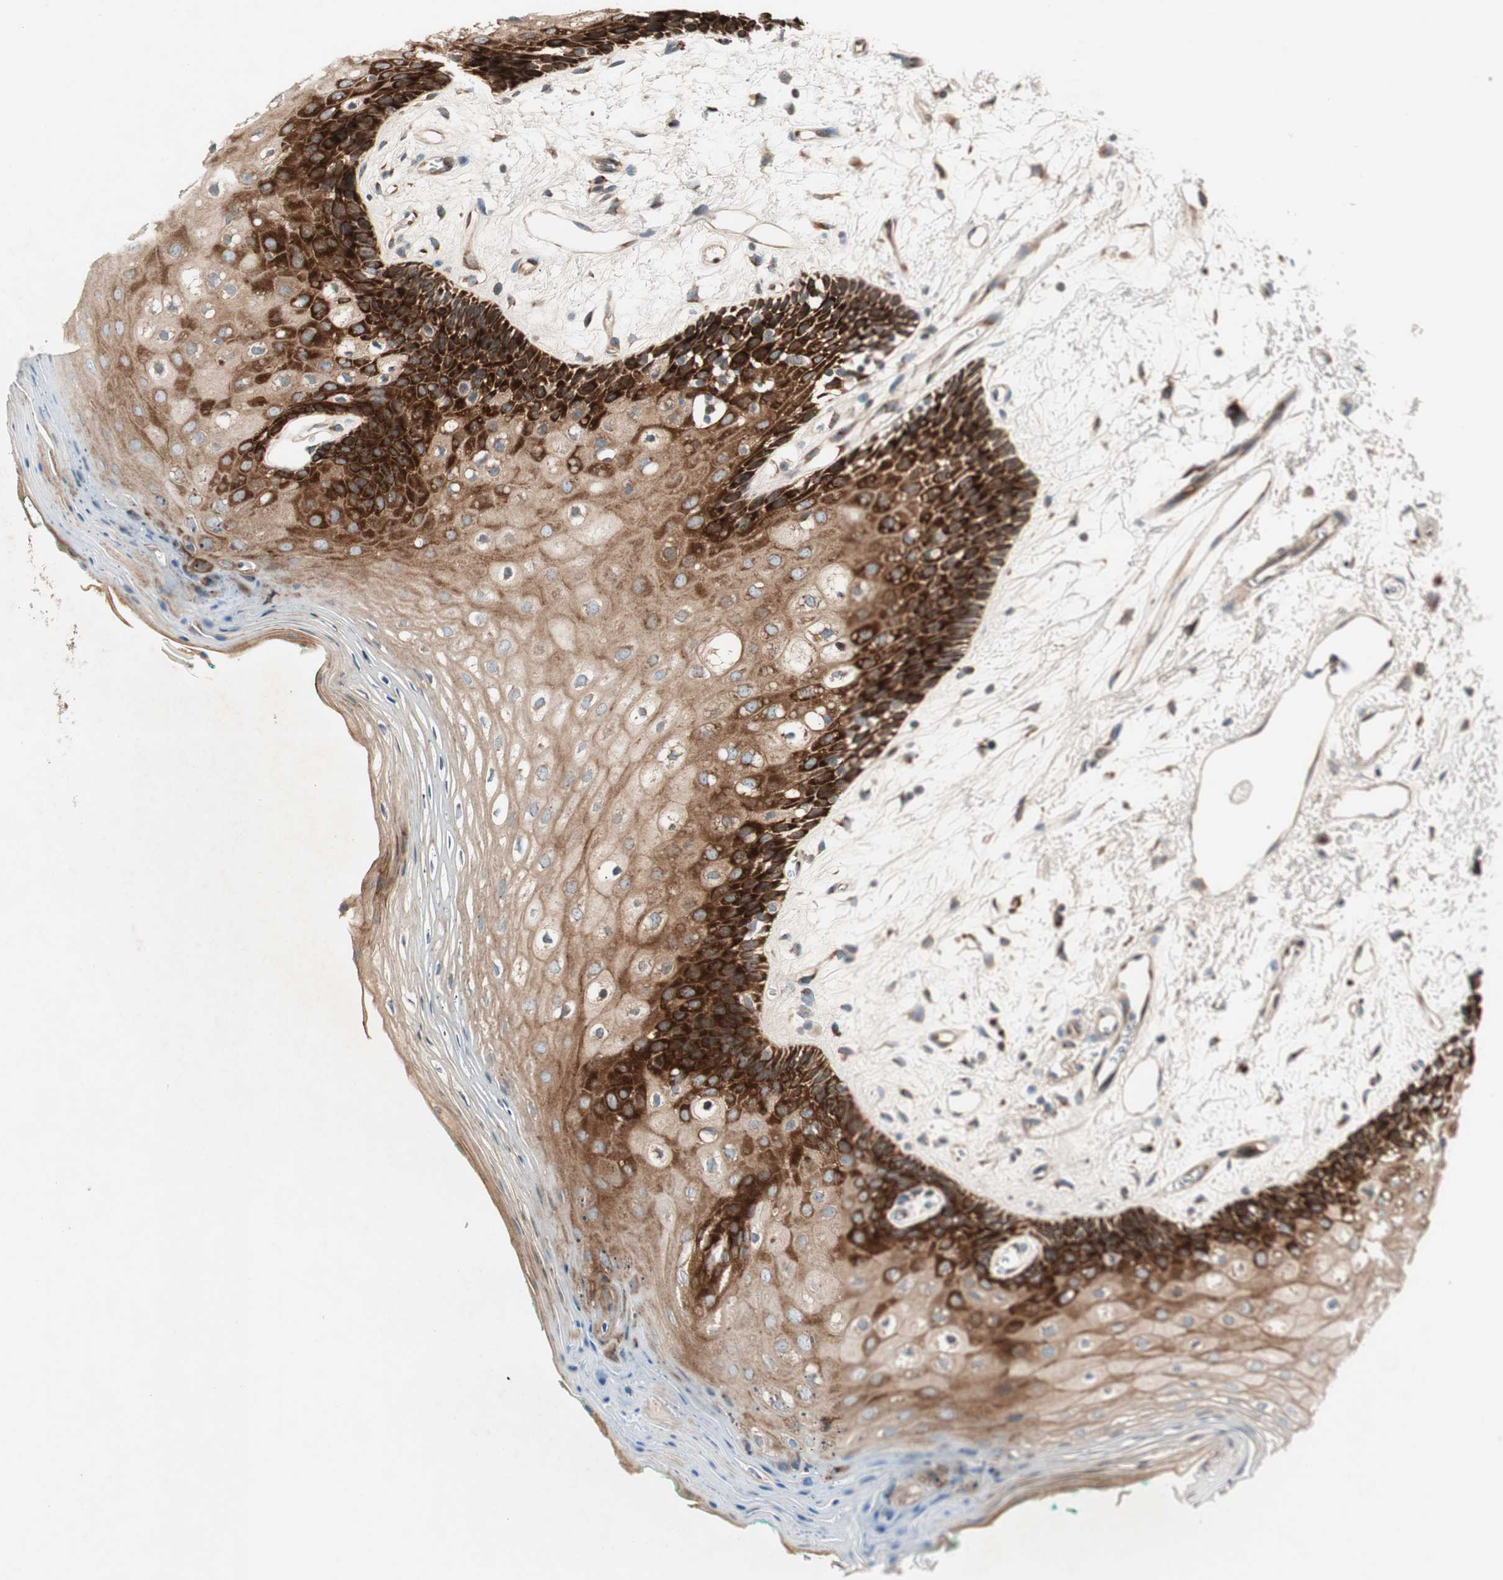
{"staining": {"intensity": "strong", "quantity": ">75%", "location": "cytoplasmic/membranous"}, "tissue": "oral mucosa", "cell_type": "Squamous epithelial cells", "image_type": "normal", "snomed": [{"axis": "morphology", "description": "Normal tissue, NOS"}, {"axis": "topography", "description": "Skeletal muscle"}, {"axis": "topography", "description": "Oral tissue"}, {"axis": "topography", "description": "Peripheral nerve tissue"}], "caption": "A micrograph of oral mucosa stained for a protein shows strong cytoplasmic/membranous brown staining in squamous epithelial cells.", "gene": "APOO", "patient": {"sex": "female", "age": 84}}